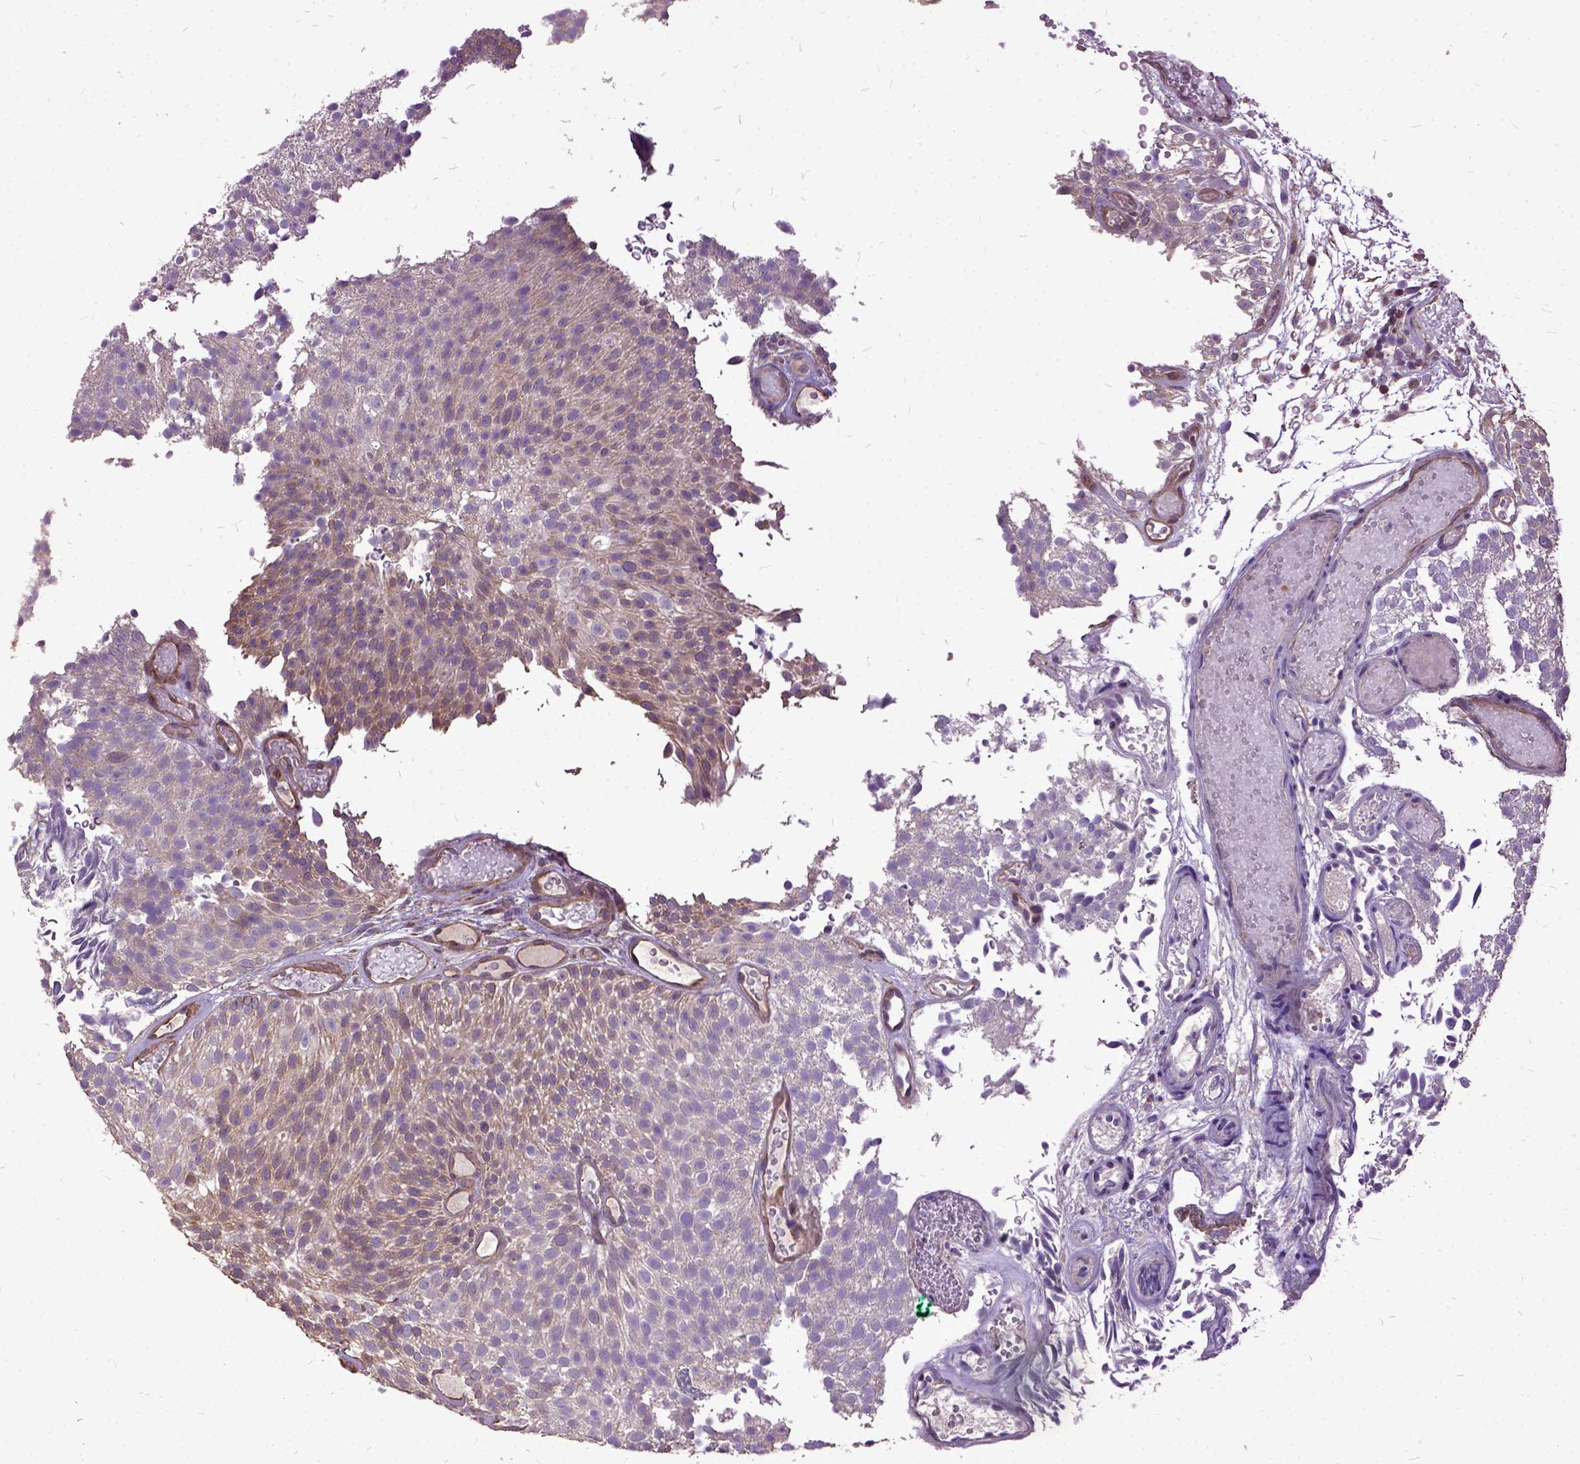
{"staining": {"intensity": "weak", "quantity": "25%-75%", "location": "cytoplasmic/membranous"}, "tissue": "urothelial cancer", "cell_type": "Tumor cells", "image_type": "cancer", "snomed": [{"axis": "morphology", "description": "Urothelial carcinoma, Low grade"}, {"axis": "topography", "description": "Urinary bladder"}], "caption": "There is low levels of weak cytoplasmic/membranous expression in tumor cells of urothelial cancer, as demonstrated by immunohistochemical staining (brown color).", "gene": "AREG", "patient": {"sex": "male", "age": 78}}